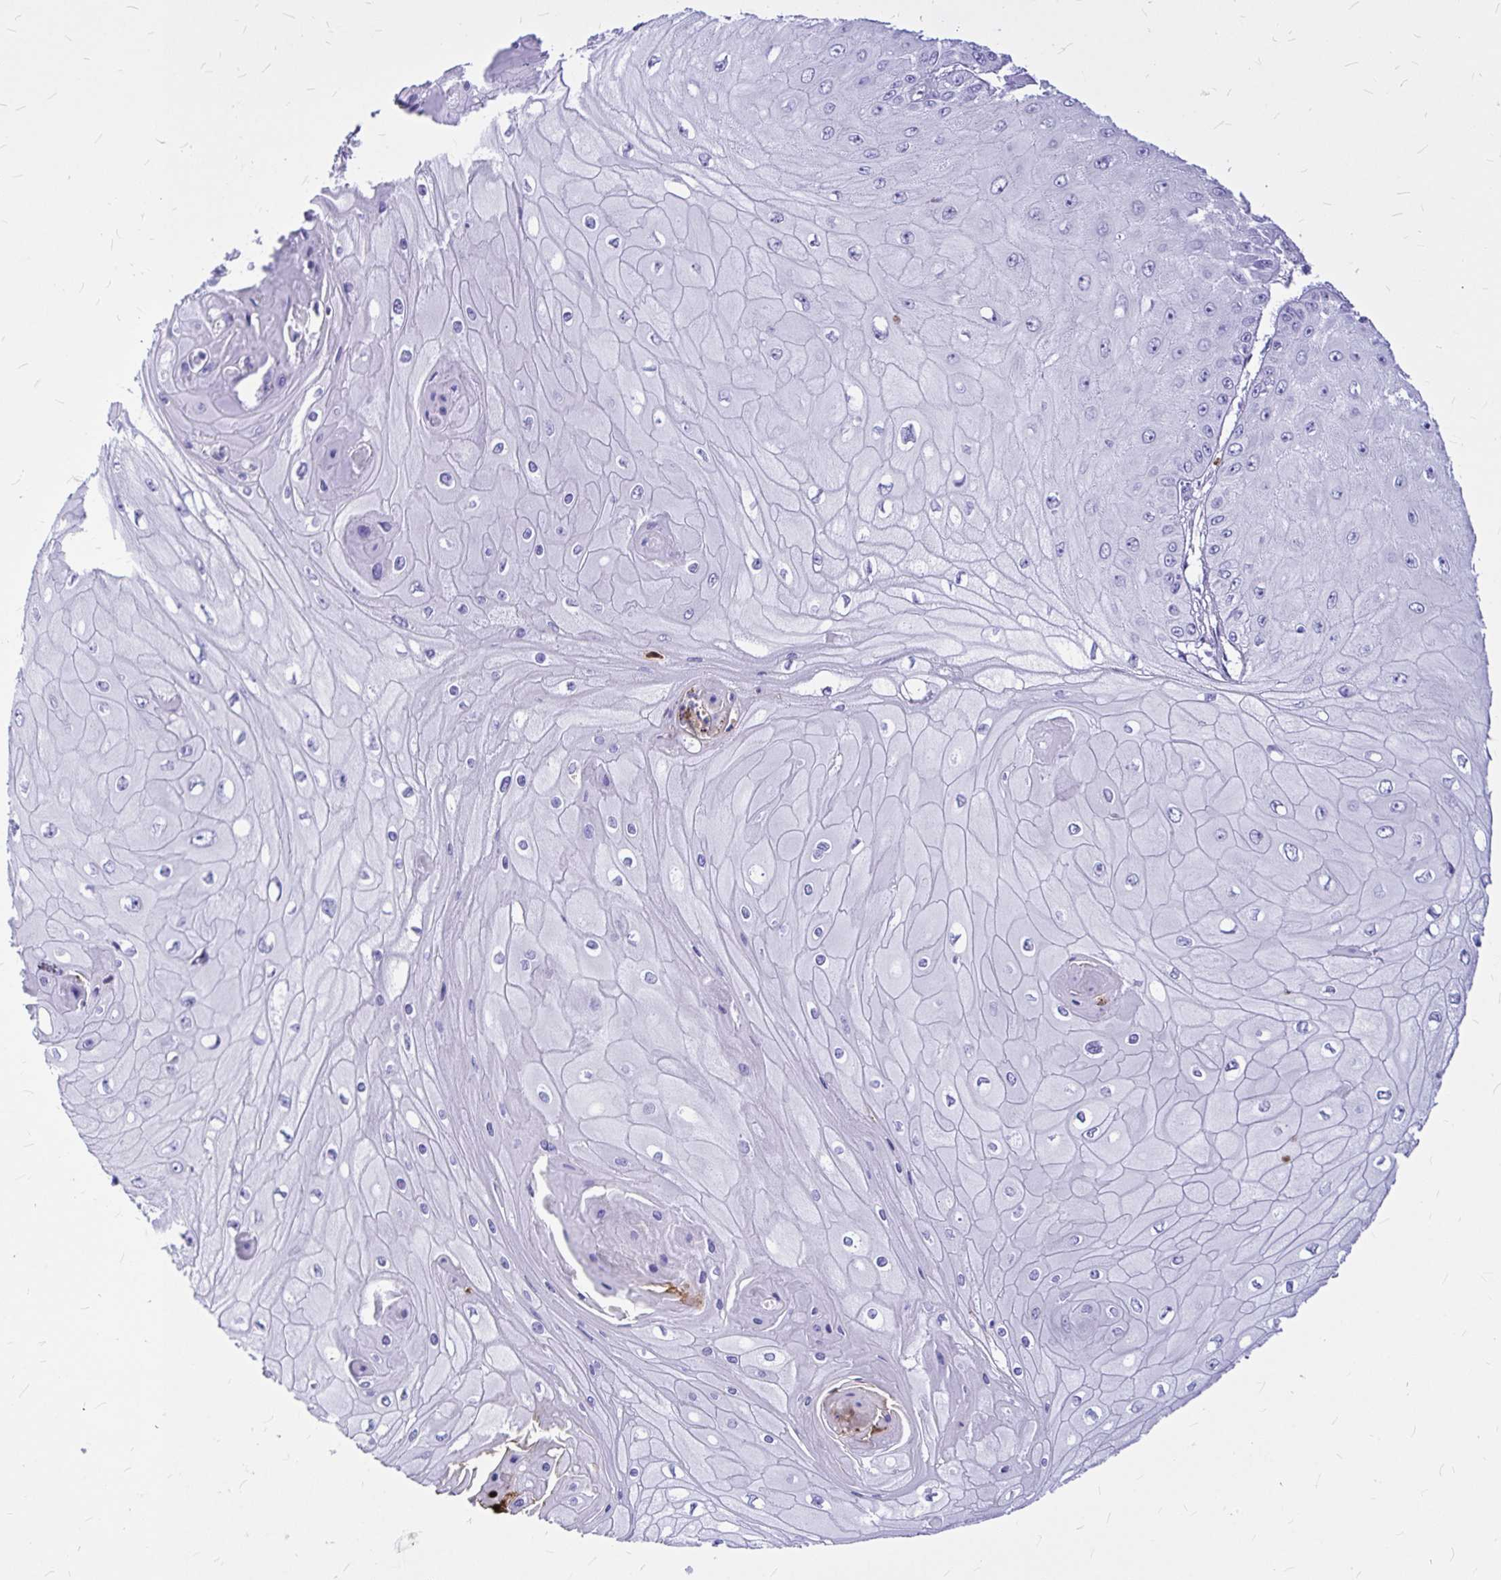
{"staining": {"intensity": "negative", "quantity": "none", "location": "none"}, "tissue": "skin cancer", "cell_type": "Tumor cells", "image_type": "cancer", "snomed": [{"axis": "morphology", "description": "Squamous cell carcinoma, NOS"}, {"axis": "topography", "description": "Skin"}], "caption": "An immunohistochemistry (IHC) micrograph of skin cancer (squamous cell carcinoma) is shown. There is no staining in tumor cells of skin cancer (squamous cell carcinoma).", "gene": "CLEC1B", "patient": {"sex": "male", "age": 70}}